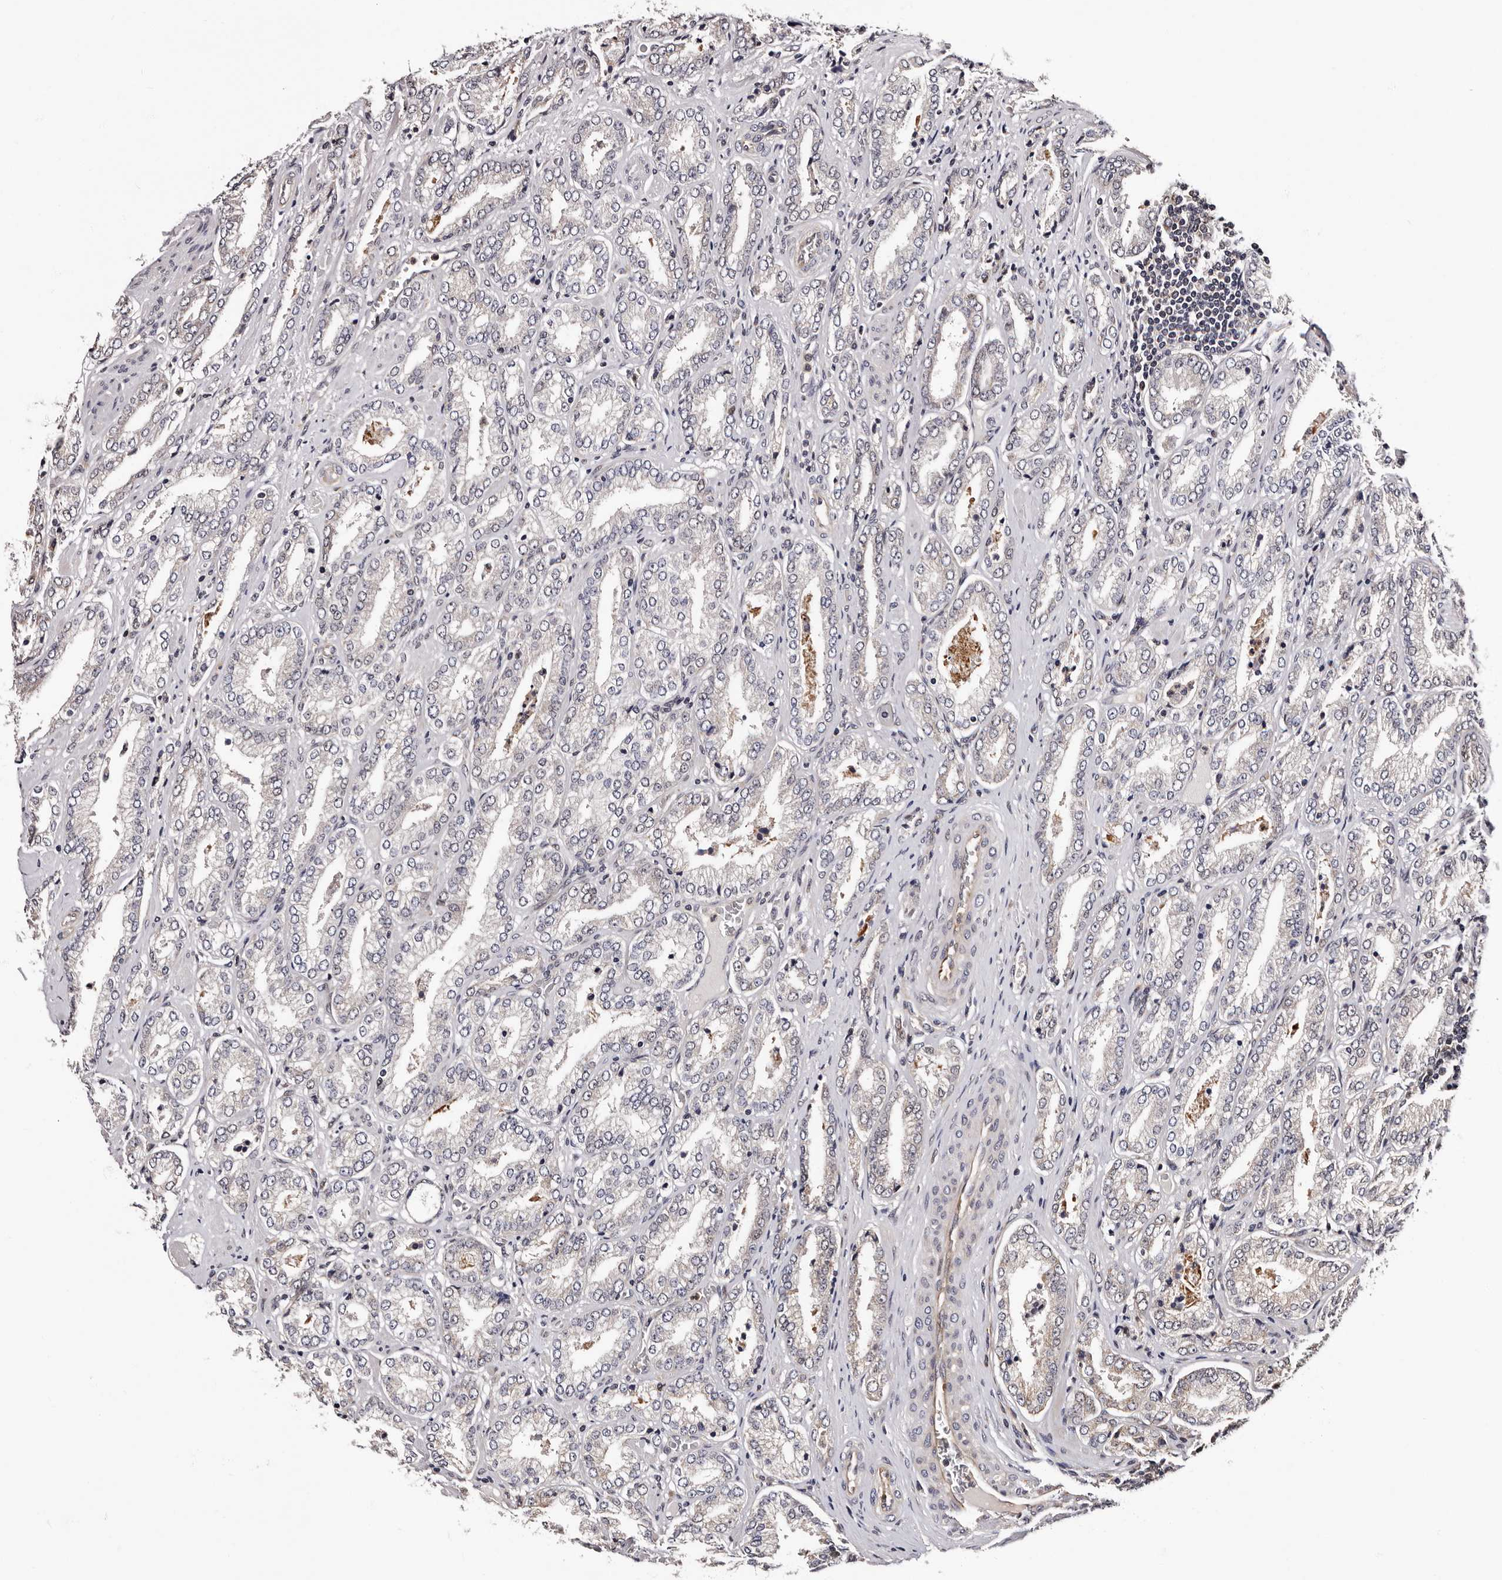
{"staining": {"intensity": "negative", "quantity": "none", "location": "none"}, "tissue": "prostate cancer", "cell_type": "Tumor cells", "image_type": "cancer", "snomed": [{"axis": "morphology", "description": "Adenocarcinoma, Low grade"}, {"axis": "topography", "description": "Prostate"}], "caption": "The immunohistochemistry (IHC) image has no significant positivity in tumor cells of prostate low-grade adenocarcinoma tissue.", "gene": "GLRX3", "patient": {"sex": "male", "age": 62}}